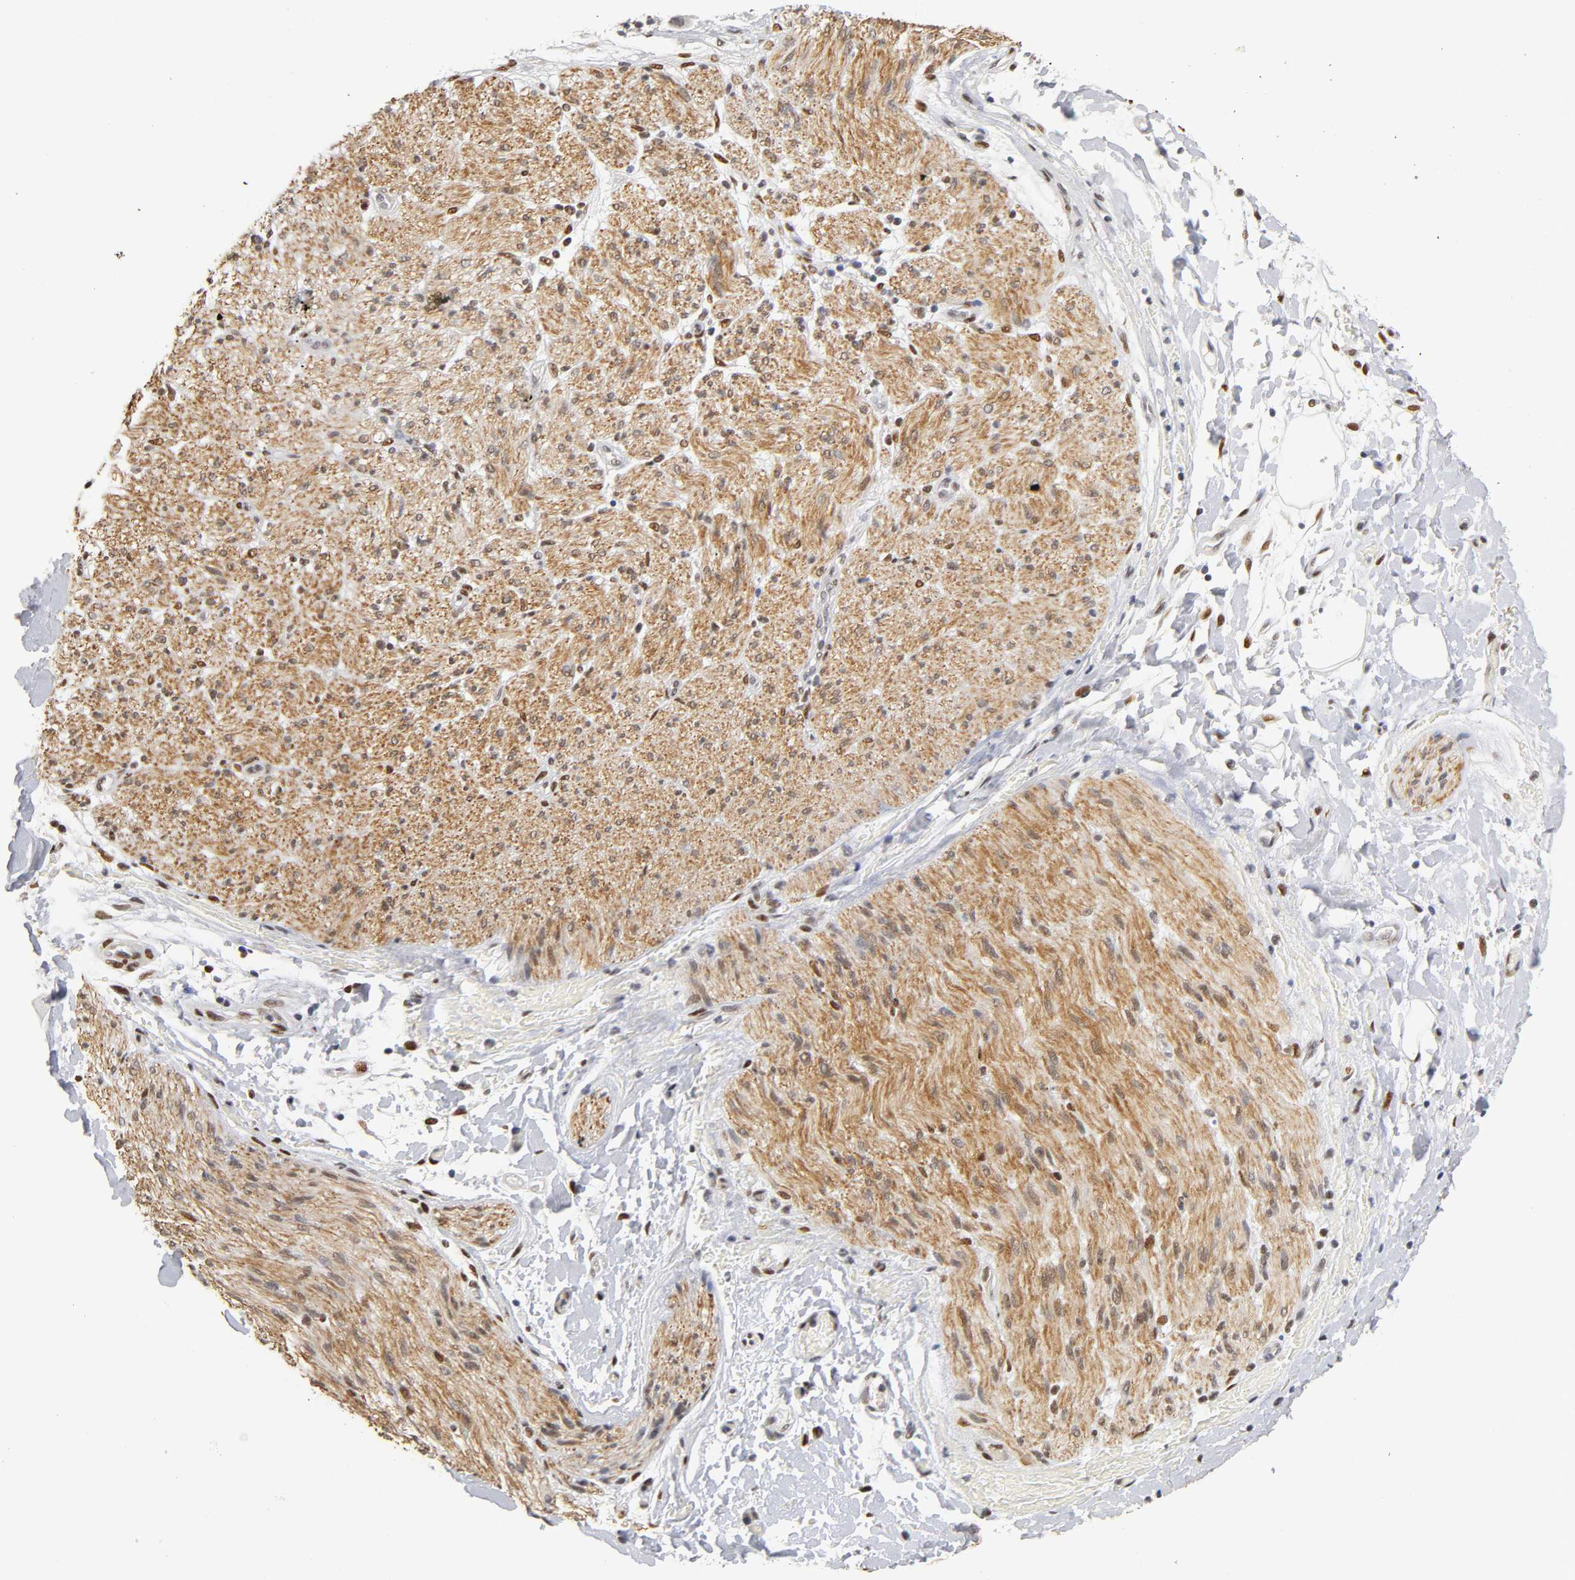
{"staining": {"intensity": "strong", "quantity": ">75%", "location": "nuclear"}, "tissue": "soft tissue", "cell_type": "Fibroblasts", "image_type": "normal", "snomed": [{"axis": "morphology", "description": "Normal tissue, NOS"}, {"axis": "morphology", "description": "Cholangiocarcinoma"}, {"axis": "topography", "description": "Liver"}, {"axis": "topography", "description": "Peripheral nerve tissue"}], "caption": "This is a photomicrograph of IHC staining of benign soft tissue, which shows strong expression in the nuclear of fibroblasts.", "gene": "NR3C1", "patient": {"sex": "male", "age": 50}}